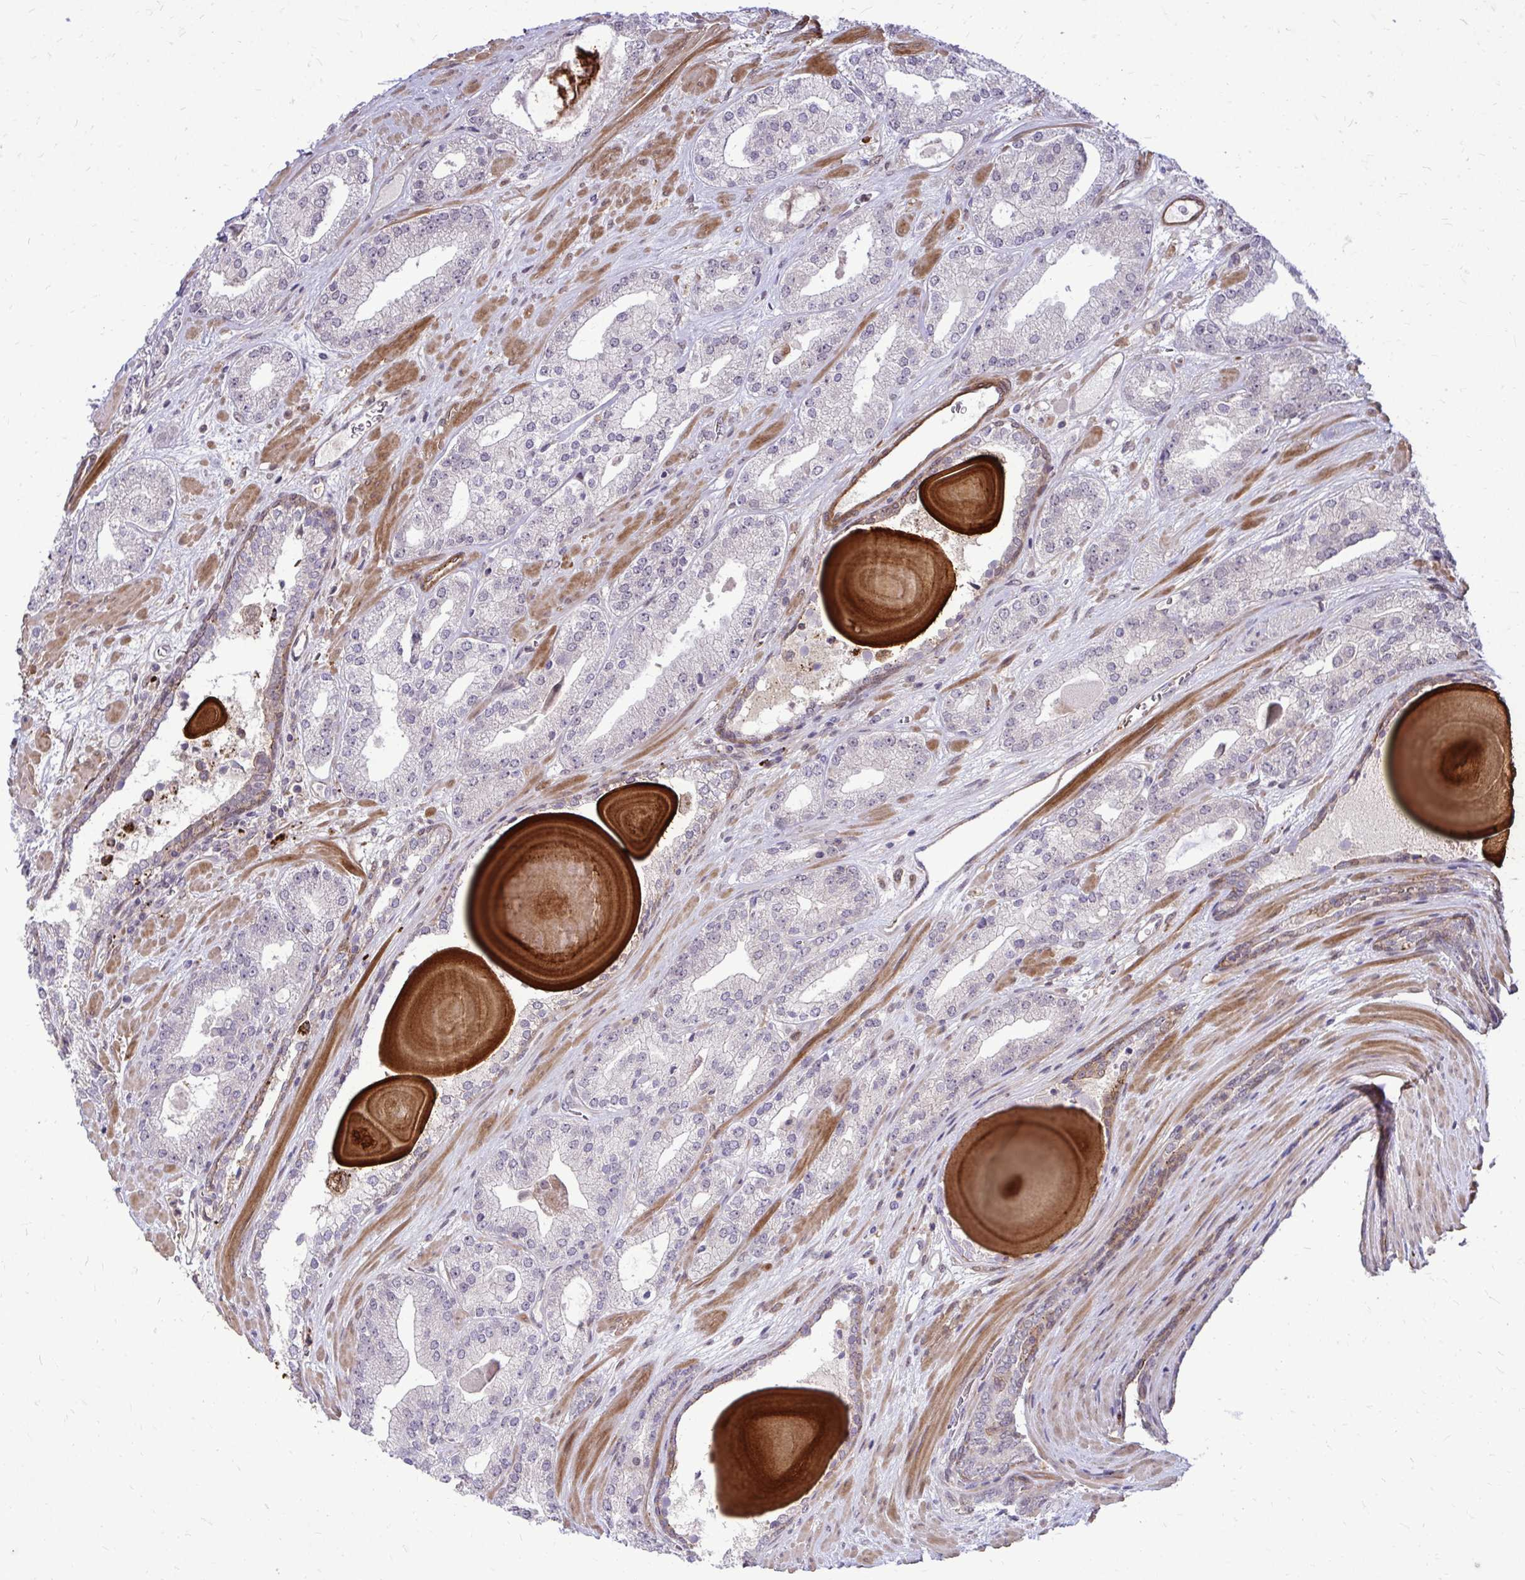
{"staining": {"intensity": "negative", "quantity": "none", "location": "none"}, "tissue": "prostate cancer", "cell_type": "Tumor cells", "image_type": "cancer", "snomed": [{"axis": "morphology", "description": "Adenocarcinoma, High grade"}, {"axis": "topography", "description": "Prostate"}], "caption": "This is an immunohistochemistry (IHC) histopathology image of human prostate cancer. There is no staining in tumor cells.", "gene": "TRIP6", "patient": {"sex": "male", "age": 64}}